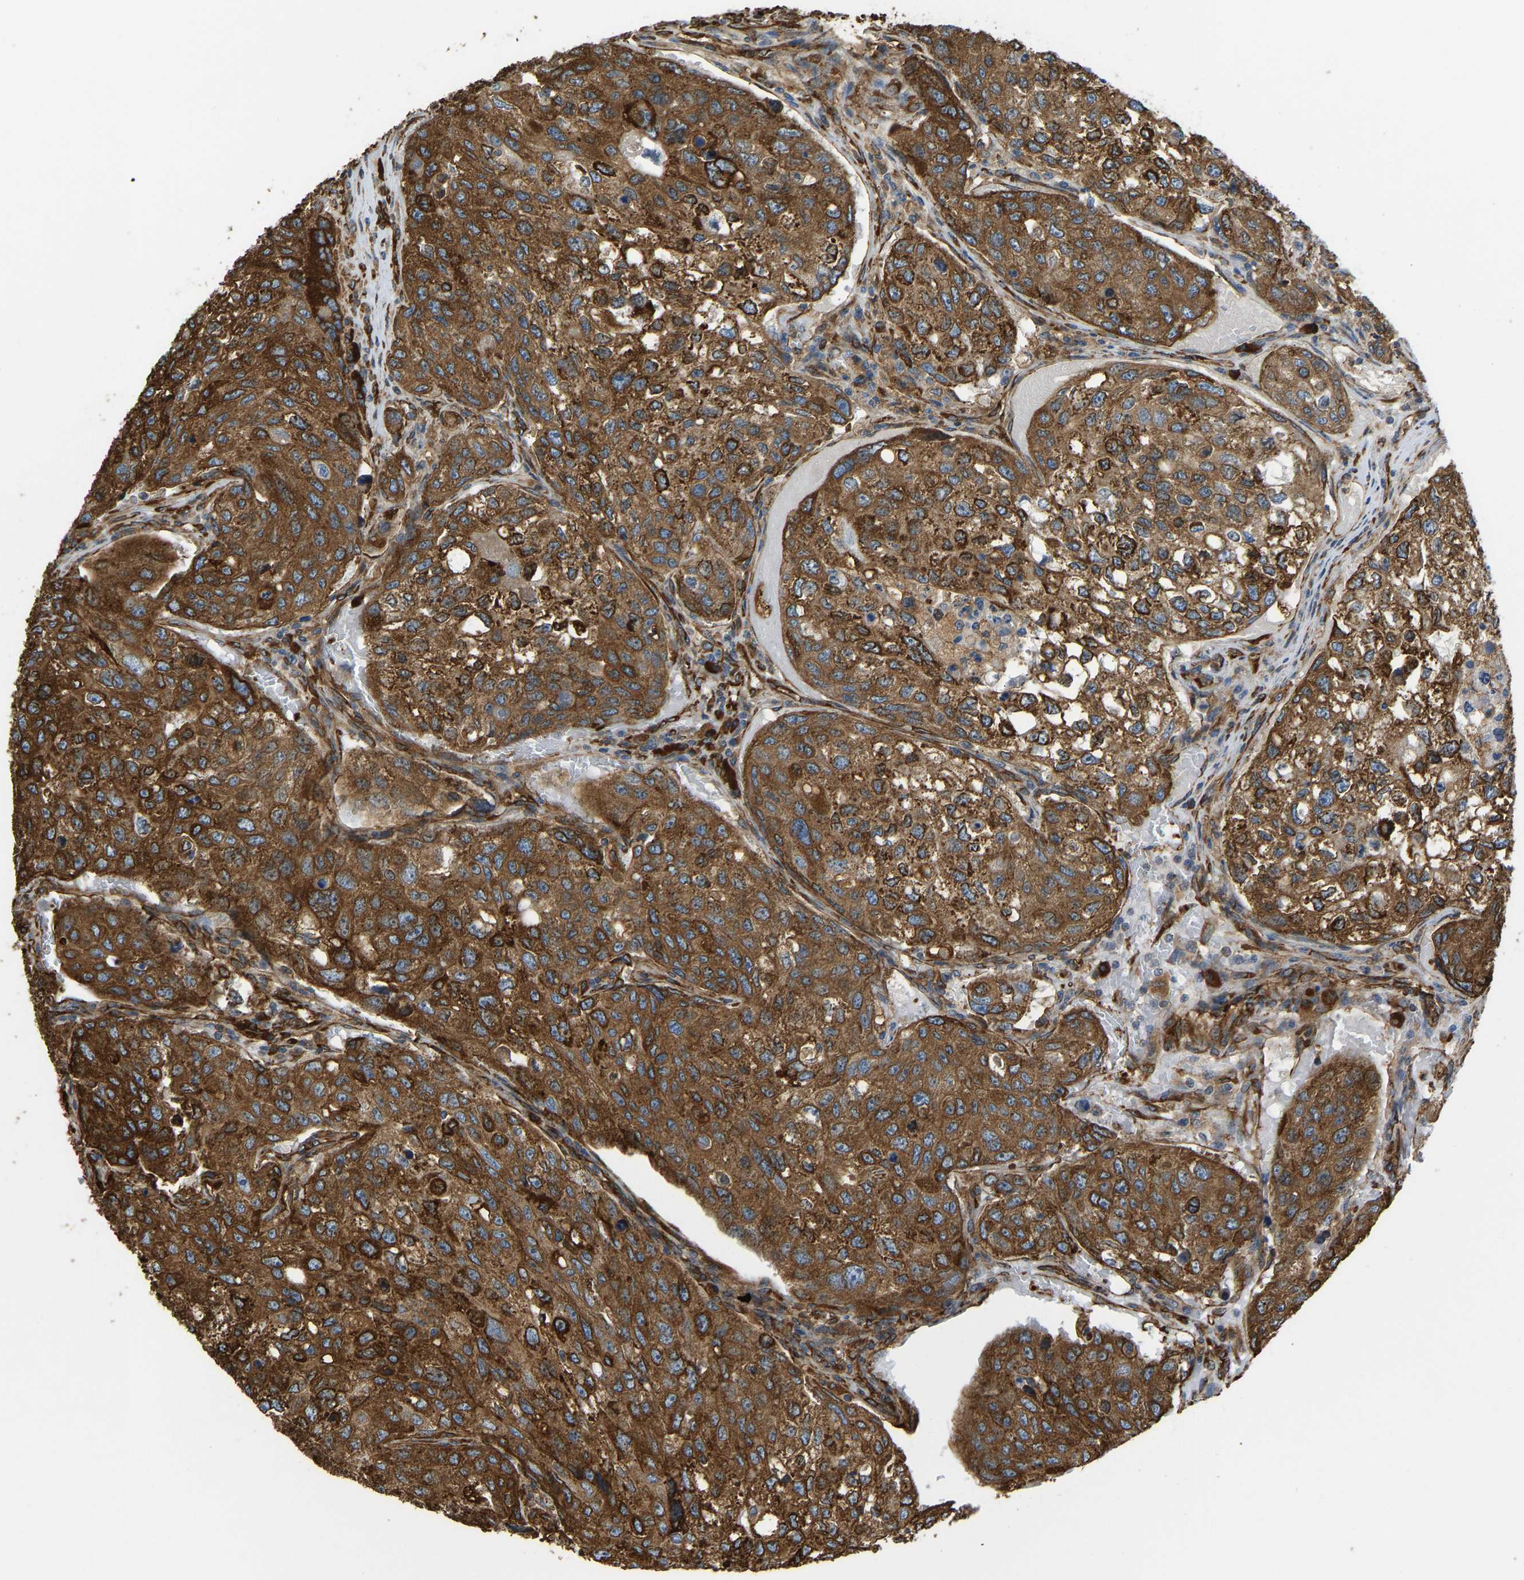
{"staining": {"intensity": "strong", "quantity": ">75%", "location": "cytoplasmic/membranous"}, "tissue": "urothelial cancer", "cell_type": "Tumor cells", "image_type": "cancer", "snomed": [{"axis": "morphology", "description": "Urothelial carcinoma, High grade"}, {"axis": "topography", "description": "Lymph node"}, {"axis": "topography", "description": "Urinary bladder"}], "caption": "Human urothelial cancer stained with a brown dye exhibits strong cytoplasmic/membranous positive expression in about >75% of tumor cells.", "gene": "BEX3", "patient": {"sex": "male", "age": 51}}